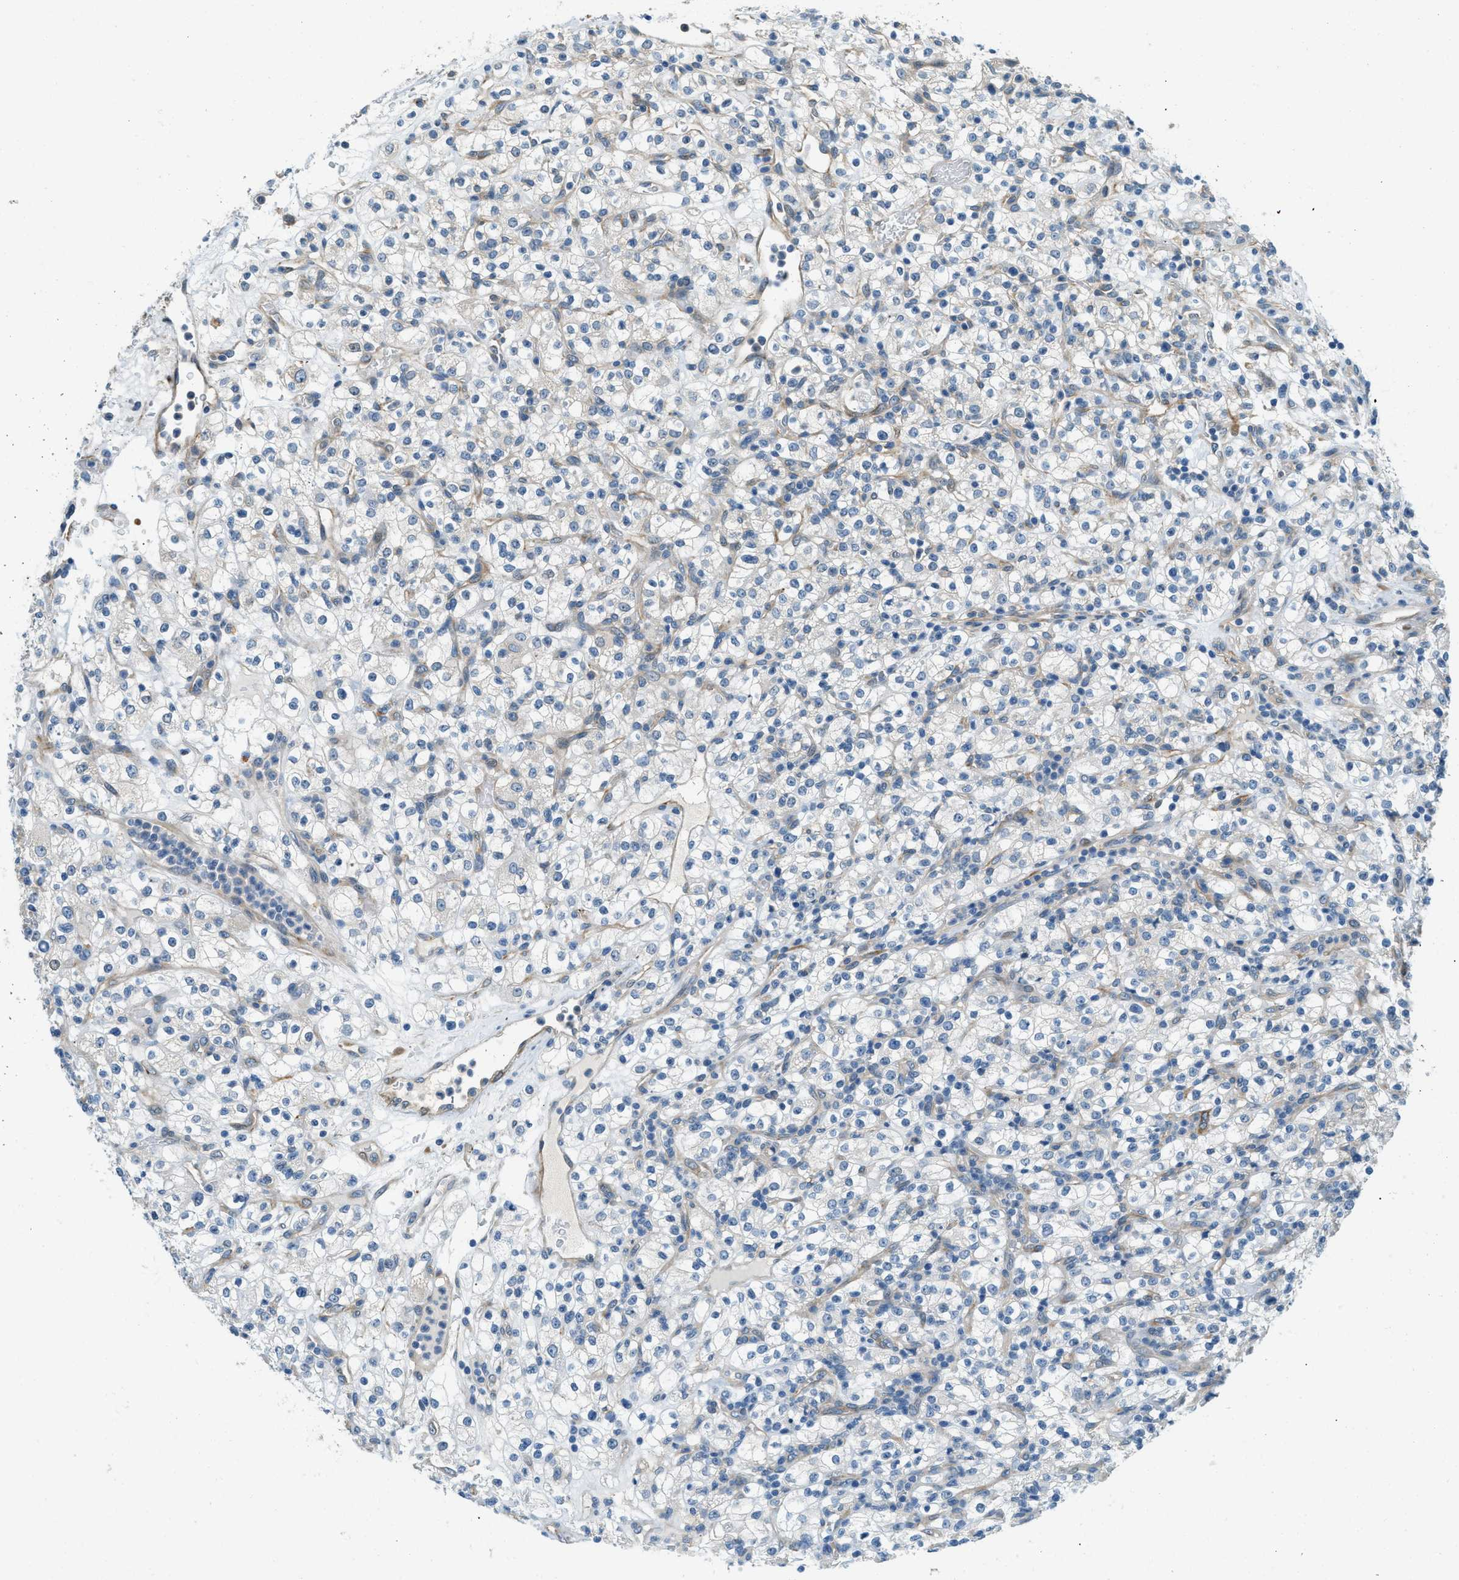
{"staining": {"intensity": "weak", "quantity": "<25%", "location": "cytoplasmic/membranous"}, "tissue": "renal cancer", "cell_type": "Tumor cells", "image_type": "cancer", "snomed": [{"axis": "morphology", "description": "Normal tissue, NOS"}, {"axis": "morphology", "description": "Adenocarcinoma, NOS"}, {"axis": "topography", "description": "Kidney"}], "caption": "Renal cancer (adenocarcinoma) stained for a protein using immunohistochemistry (IHC) exhibits no expression tumor cells.", "gene": "ZNF367", "patient": {"sex": "female", "age": 72}}